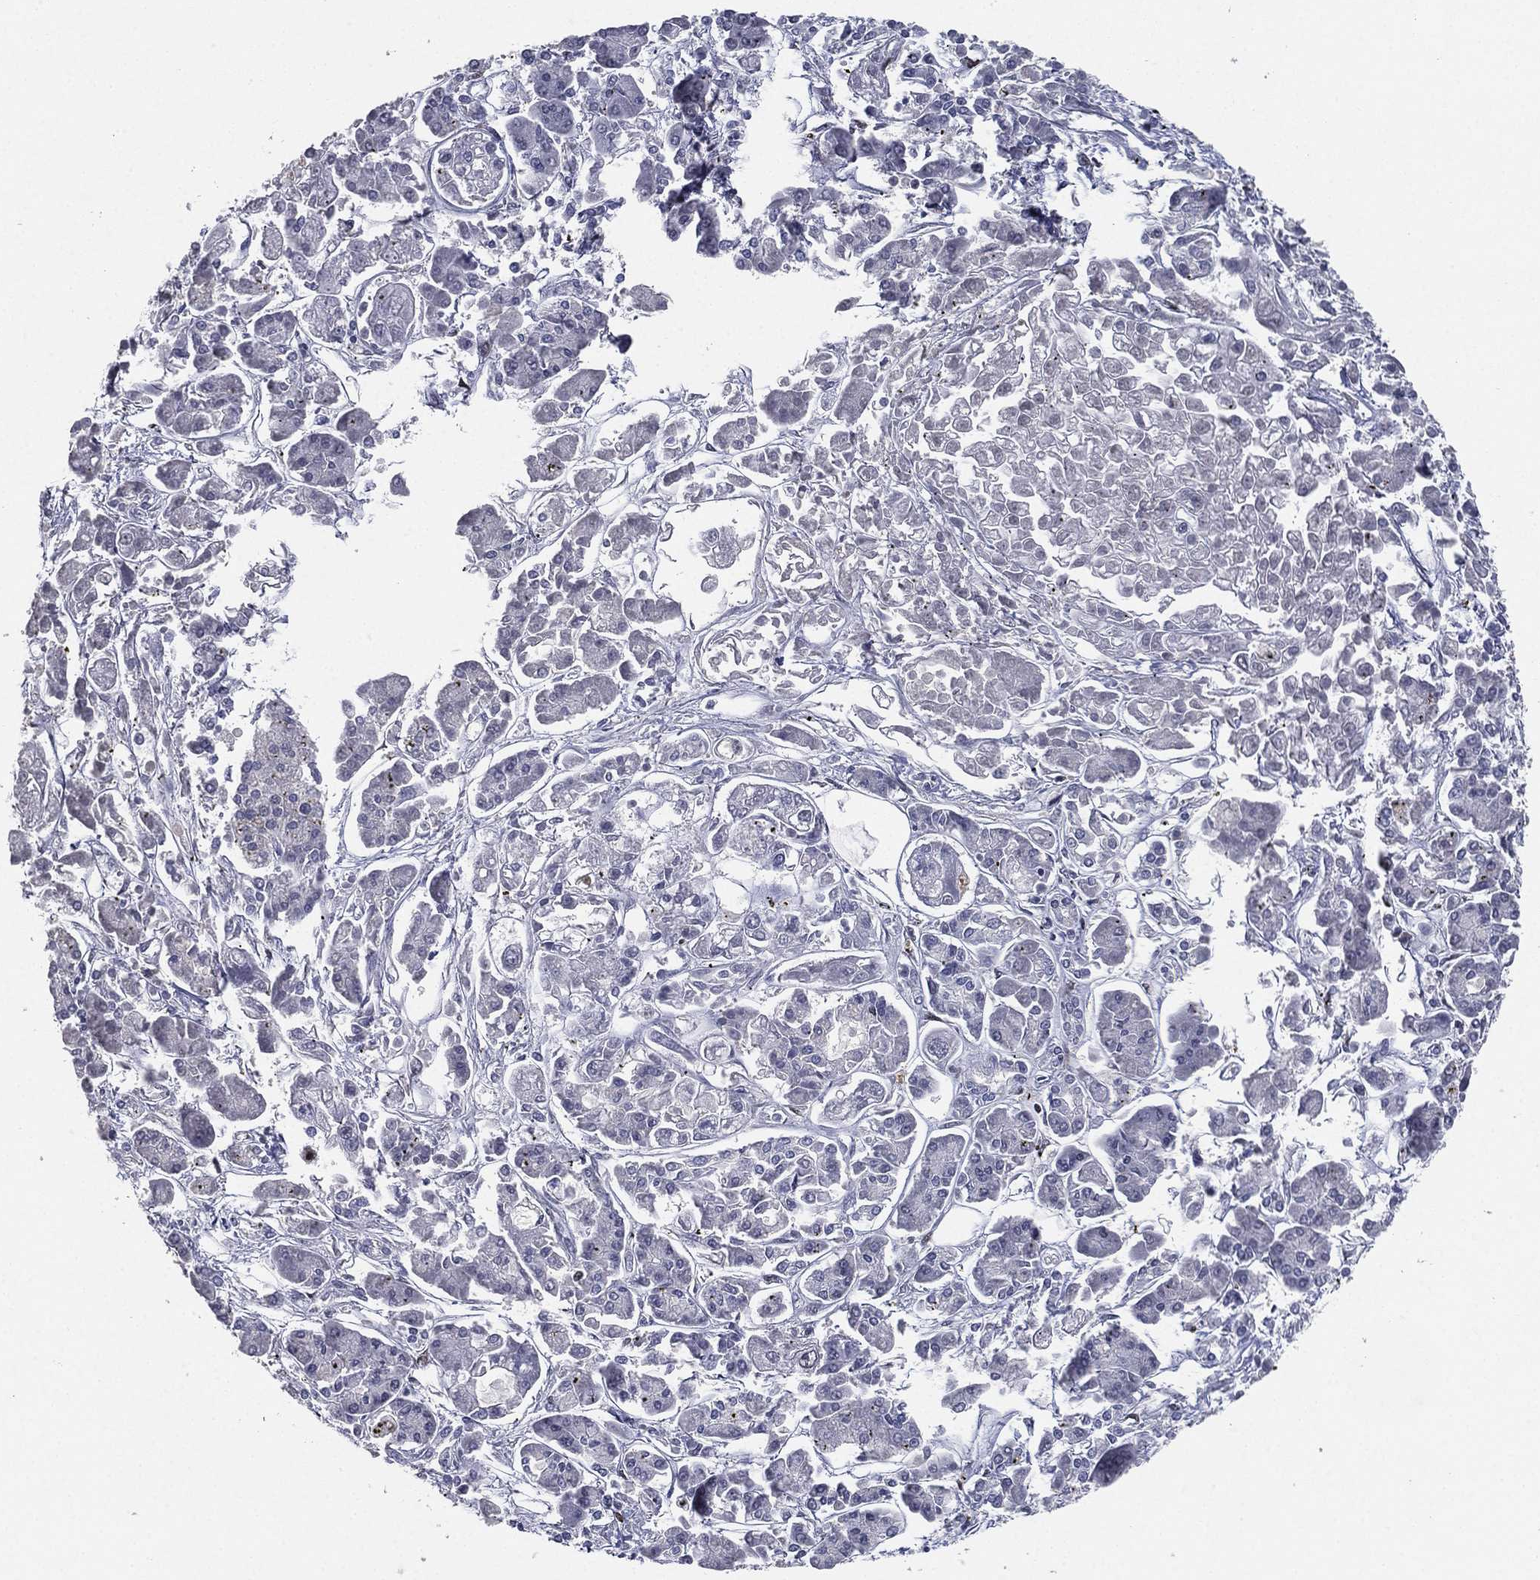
{"staining": {"intensity": "strong", "quantity": "<25%", "location": "nuclear"}, "tissue": "pancreatic cancer", "cell_type": "Tumor cells", "image_type": "cancer", "snomed": [{"axis": "morphology", "description": "Adenocarcinoma, NOS"}, {"axis": "topography", "description": "Pancreas"}], "caption": "A brown stain shows strong nuclear expression of a protein in human pancreatic cancer tumor cells.", "gene": "RTF1", "patient": {"sex": "male", "age": 85}}